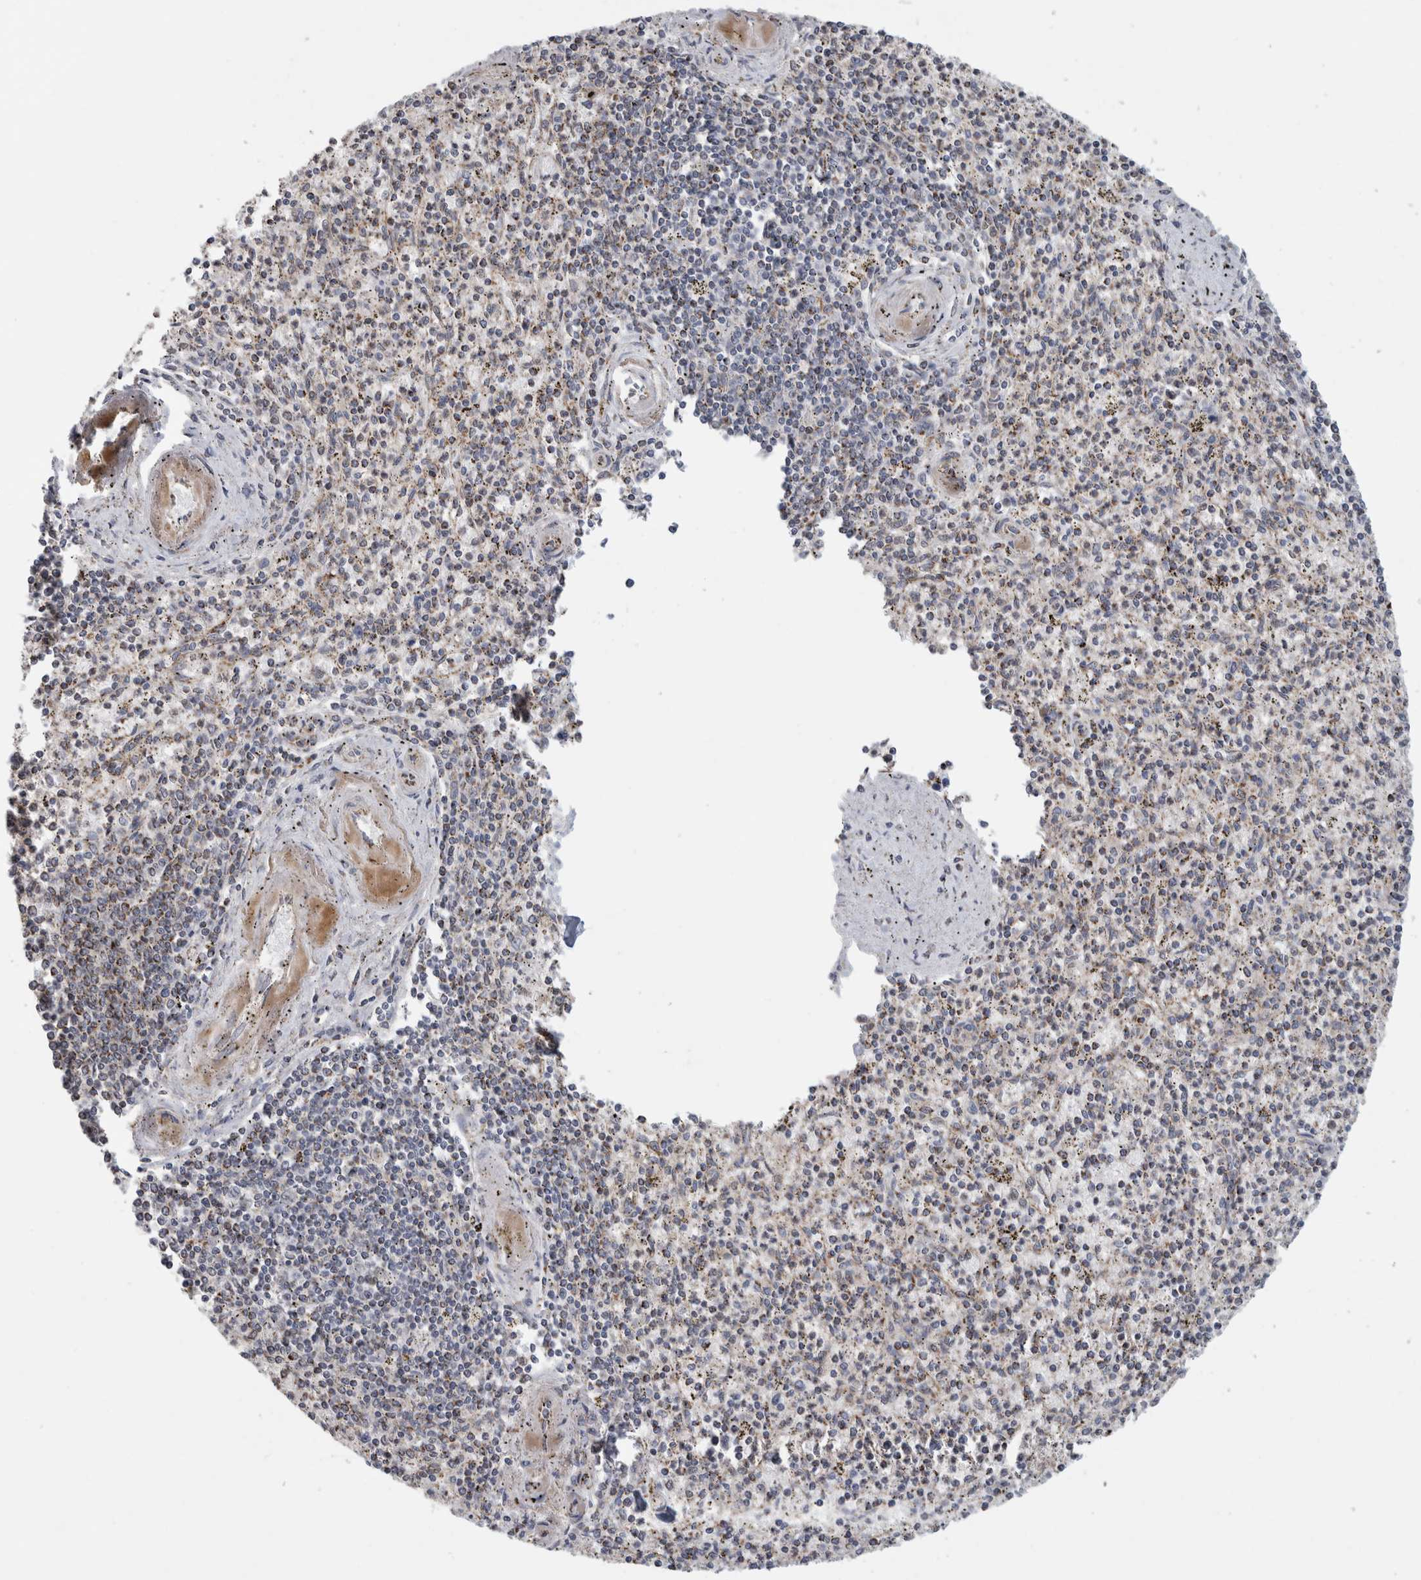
{"staining": {"intensity": "negative", "quantity": "none", "location": "none"}, "tissue": "spleen", "cell_type": "Cells in red pulp", "image_type": "normal", "snomed": [{"axis": "morphology", "description": "Normal tissue, NOS"}, {"axis": "topography", "description": "Spleen"}], "caption": "This is an immunohistochemistry (IHC) image of benign spleen. There is no expression in cells in red pulp.", "gene": "RAB18", "patient": {"sex": "male", "age": 72}}